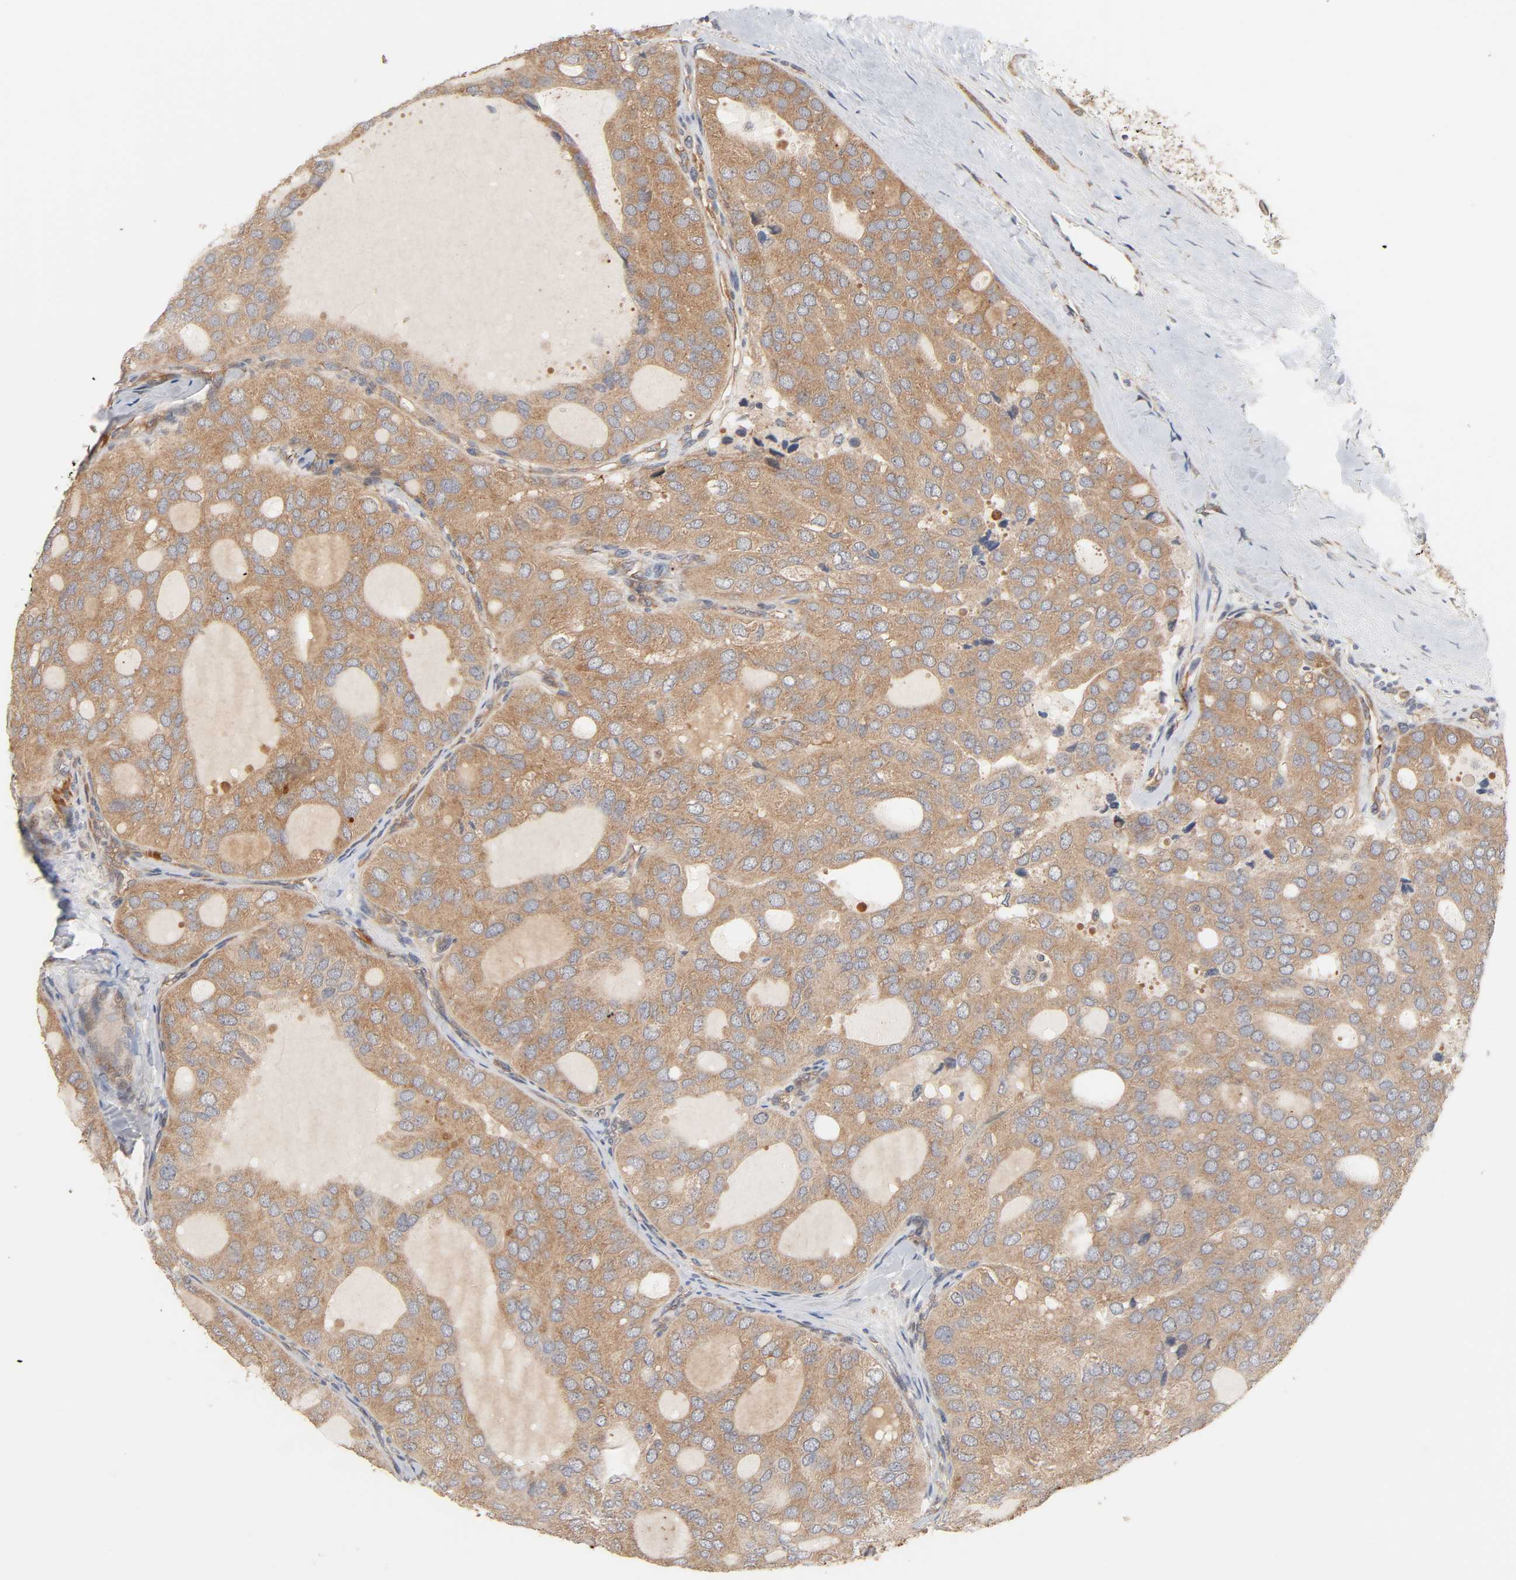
{"staining": {"intensity": "moderate", "quantity": ">75%", "location": "cytoplasmic/membranous"}, "tissue": "thyroid cancer", "cell_type": "Tumor cells", "image_type": "cancer", "snomed": [{"axis": "morphology", "description": "Follicular adenoma carcinoma, NOS"}, {"axis": "topography", "description": "Thyroid gland"}], "caption": "The micrograph displays a brown stain indicating the presence of a protein in the cytoplasmic/membranous of tumor cells in follicular adenoma carcinoma (thyroid).", "gene": "NEMF", "patient": {"sex": "male", "age": 75}}